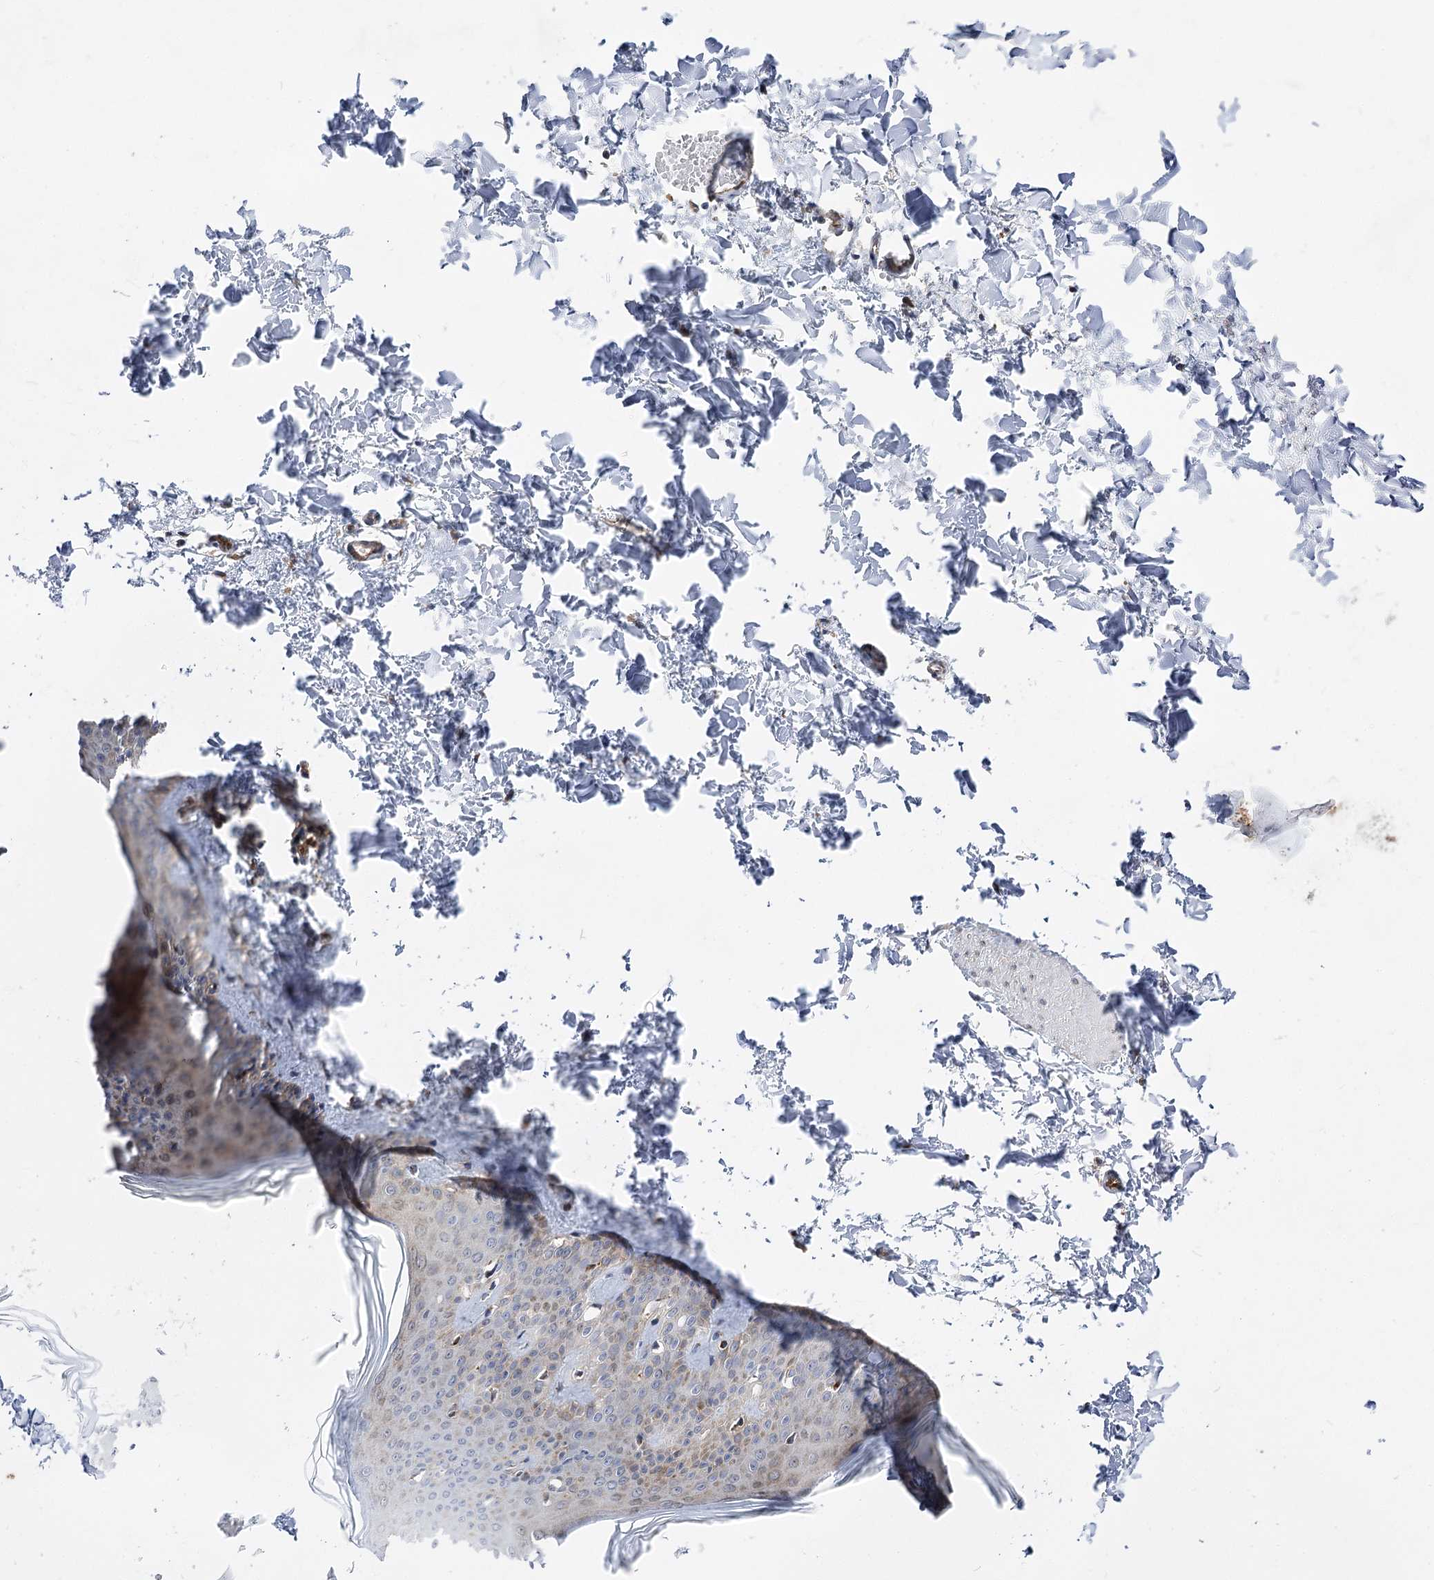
{"staining": {"intensity": "negative", "quantity": "none", "location": "none"}, "tissue": "skin", "cell_type": "Fibroblasts", "image_type": "normal", "snomed": [{"axis": "morphology", "description": "Normal tissue, NOS"}, {"axis": "topography", "description": "Skin"}], "caption": "The IHC photomicrograph has no significant positivity in fibroblasts of skin.", "gene": "ARHGAP31", "patient": {"sex": "female", "age": 27}}